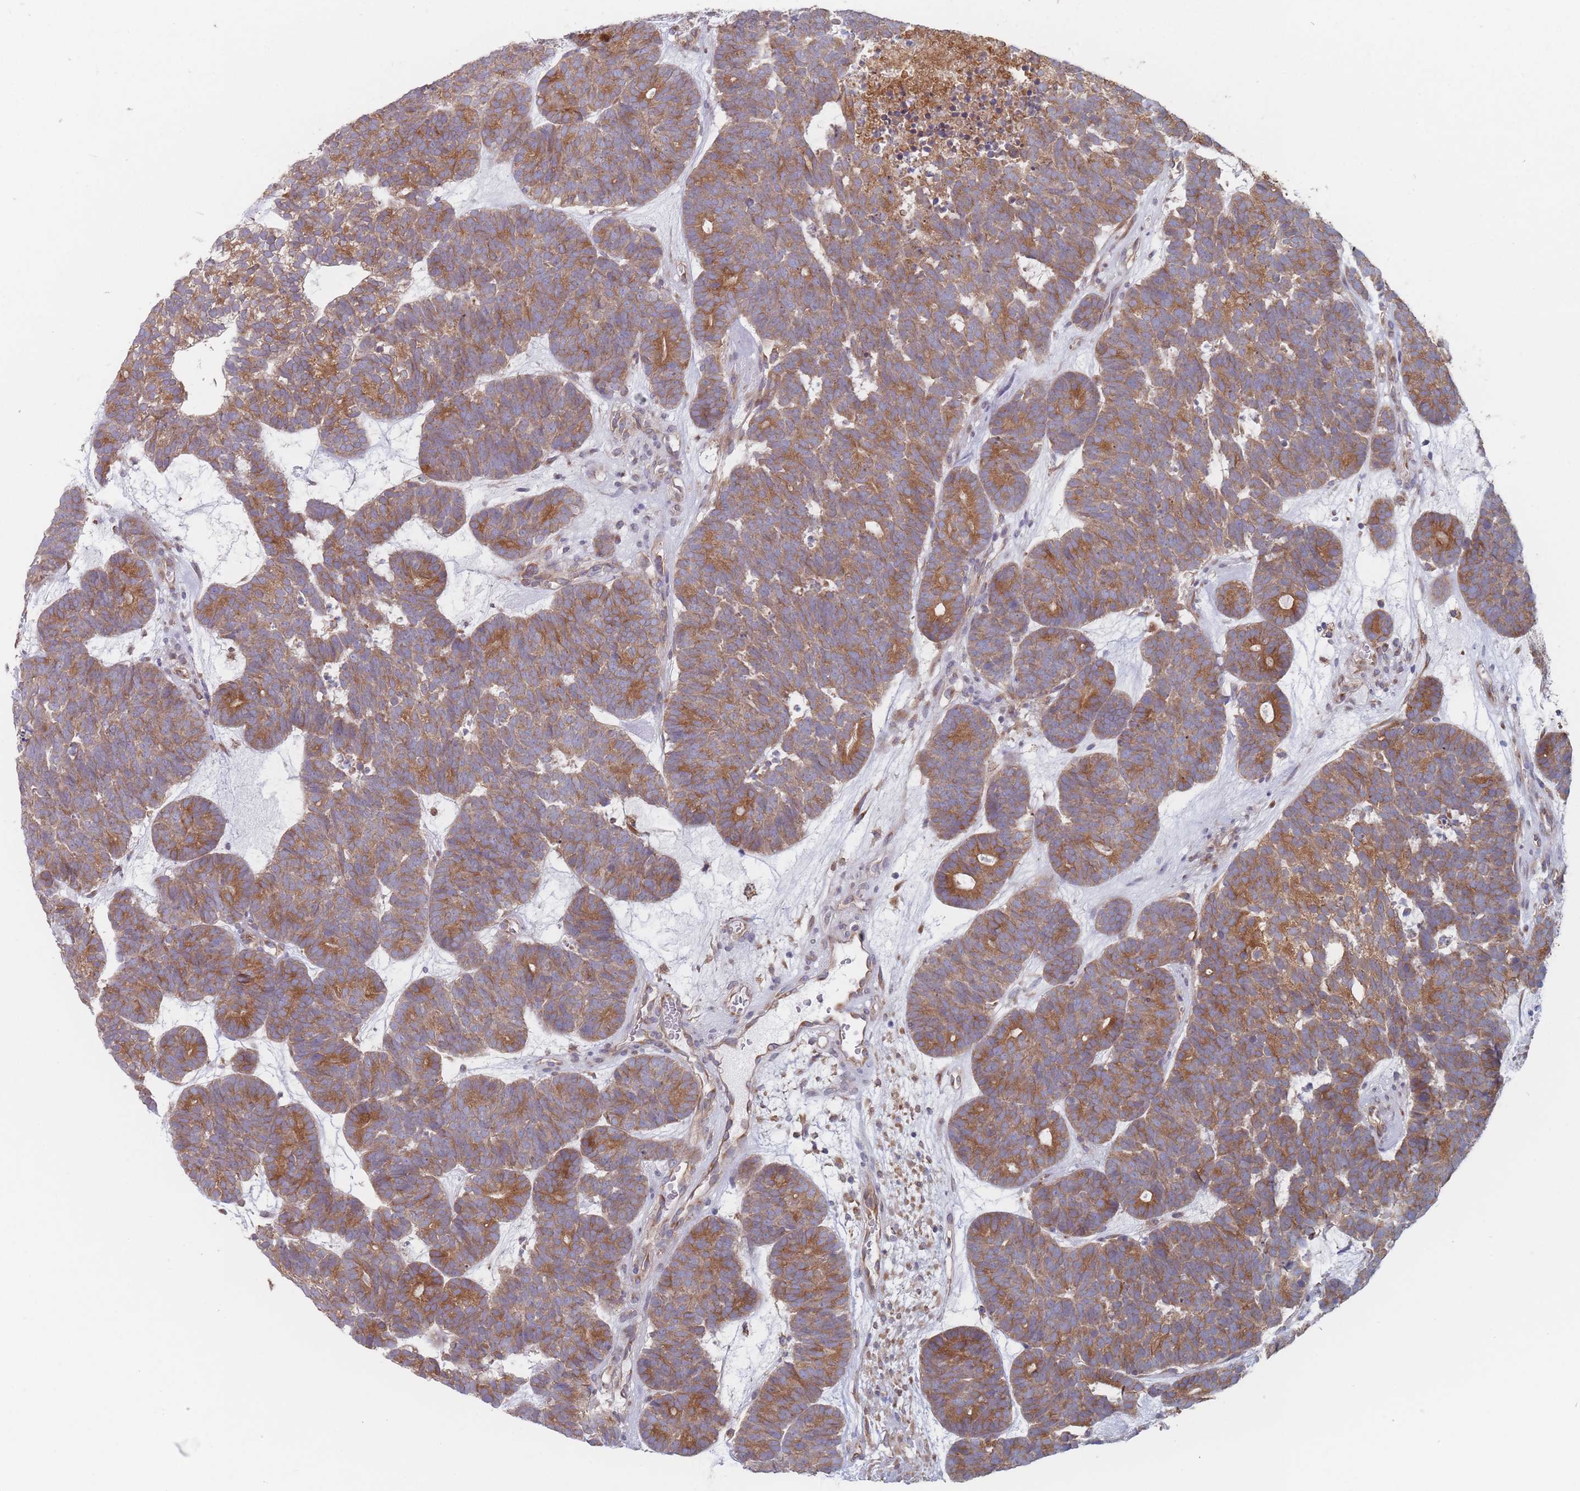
{"staining": {"intensity": "moderate", "quantity": ">75%", "location": "cytoplasmic/membranous"}, "tissue": "head and neck cancer", "cell_type": "Tumor cells", "image_type": "cancer", "snomed": [{"axis": "morphology", "description": "Adenocarcinoma, NOS"}, {"axis": "topography", "description": "Head-Neck"}], "caption": "Moderate cytoplasmic/membranous protein staining is identified in about >75% of tumor cells in head and neck cancer (adenocarcinoma).", "gene": "KDSR", "patient": {"sex": "female", "age": 81}}